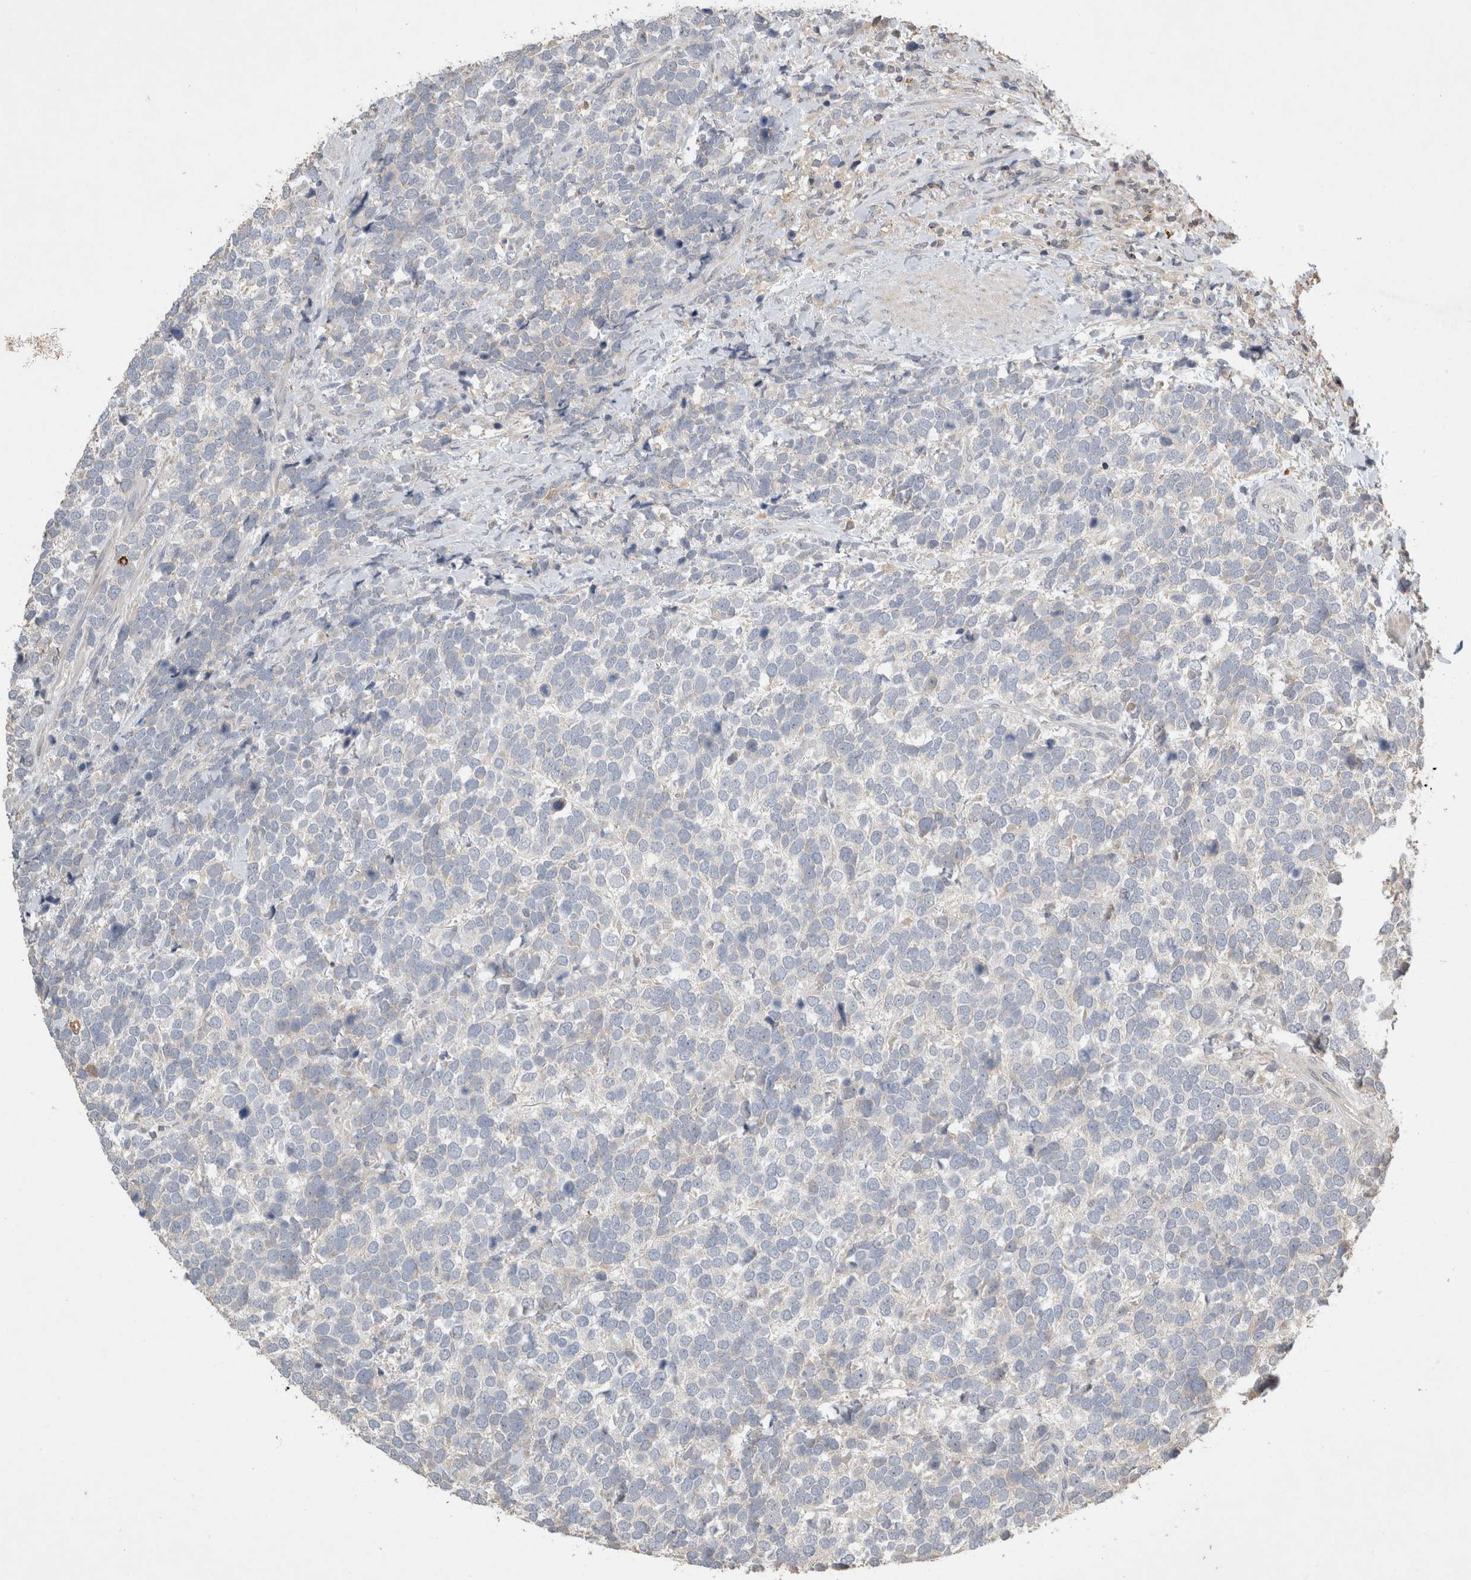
{"staining": {"intensity": "negative", "quantity": "none", "location": "none"}, "tissue": "urothelial cancer", "cell_type": "Tumor cells", "image_type": "cancer", "snomed": [{"axis": "morphology", "description": "Urothelial carcinoma, High grade"}, {"axis": "topography", "description": "Urinary bladder"}], "caption": "DAB (3,3'-diaminobenzidine) immunohistochemical staining of human urothelial cancer displays no significant expression in tumor cells.", "gene": "SERAC1", "patient": {"sex": "female", "age": 82}}